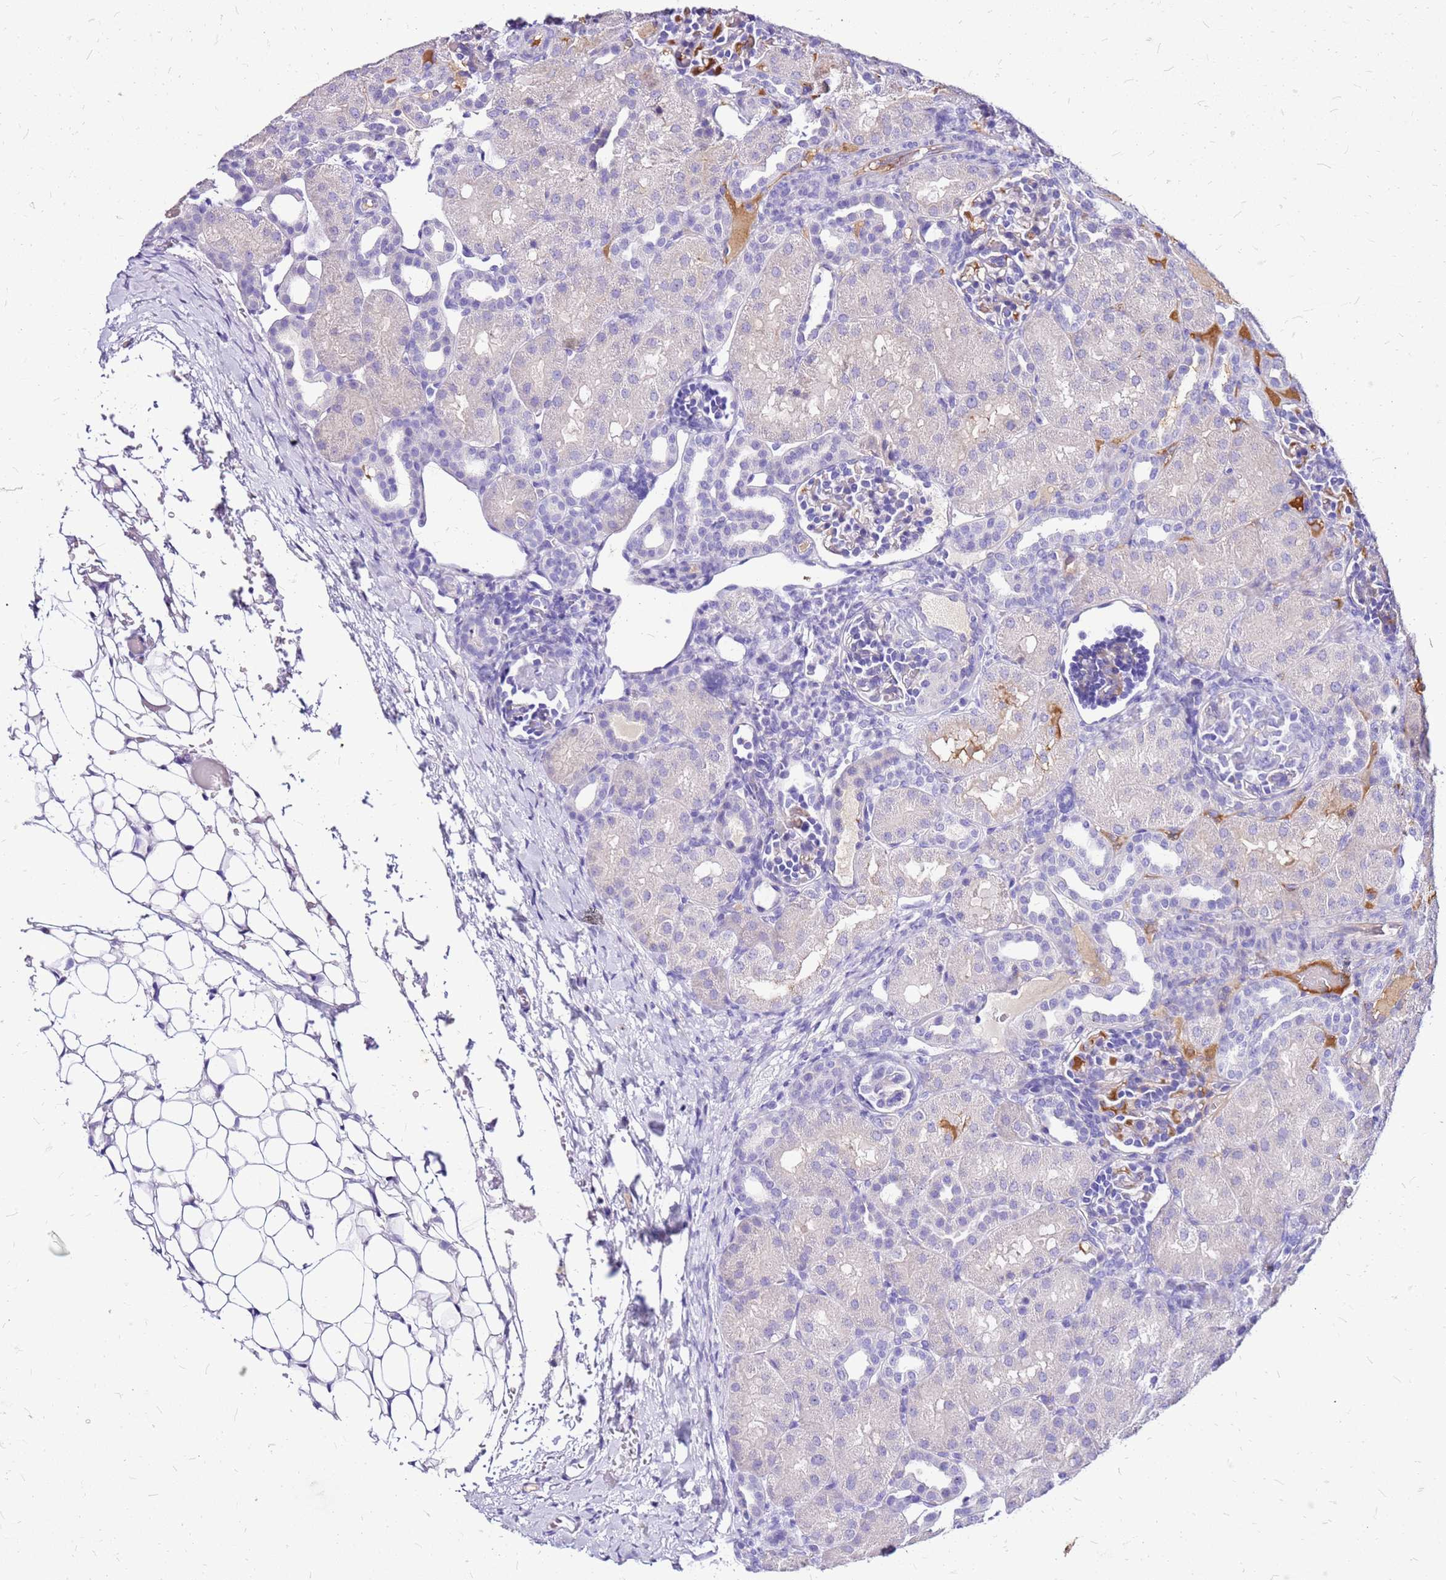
{"staining": {"intensity": "negative", "quantity": "none", "location": "none"}, "tissue": "kidney", "cell_type": "Cells in glomeruli", "image_type": "normal", "snomed": [{"axis": "morphology", "description": "Normal tissue, NOS"}, {"axis": "topography", "description": "Kidney"}], "caption": "The histopathology image reveals no significant staining in cells in glomeruli of kidney.", "gene": "DCDC2B", "patient": {"sex": "male", "age": 1}}